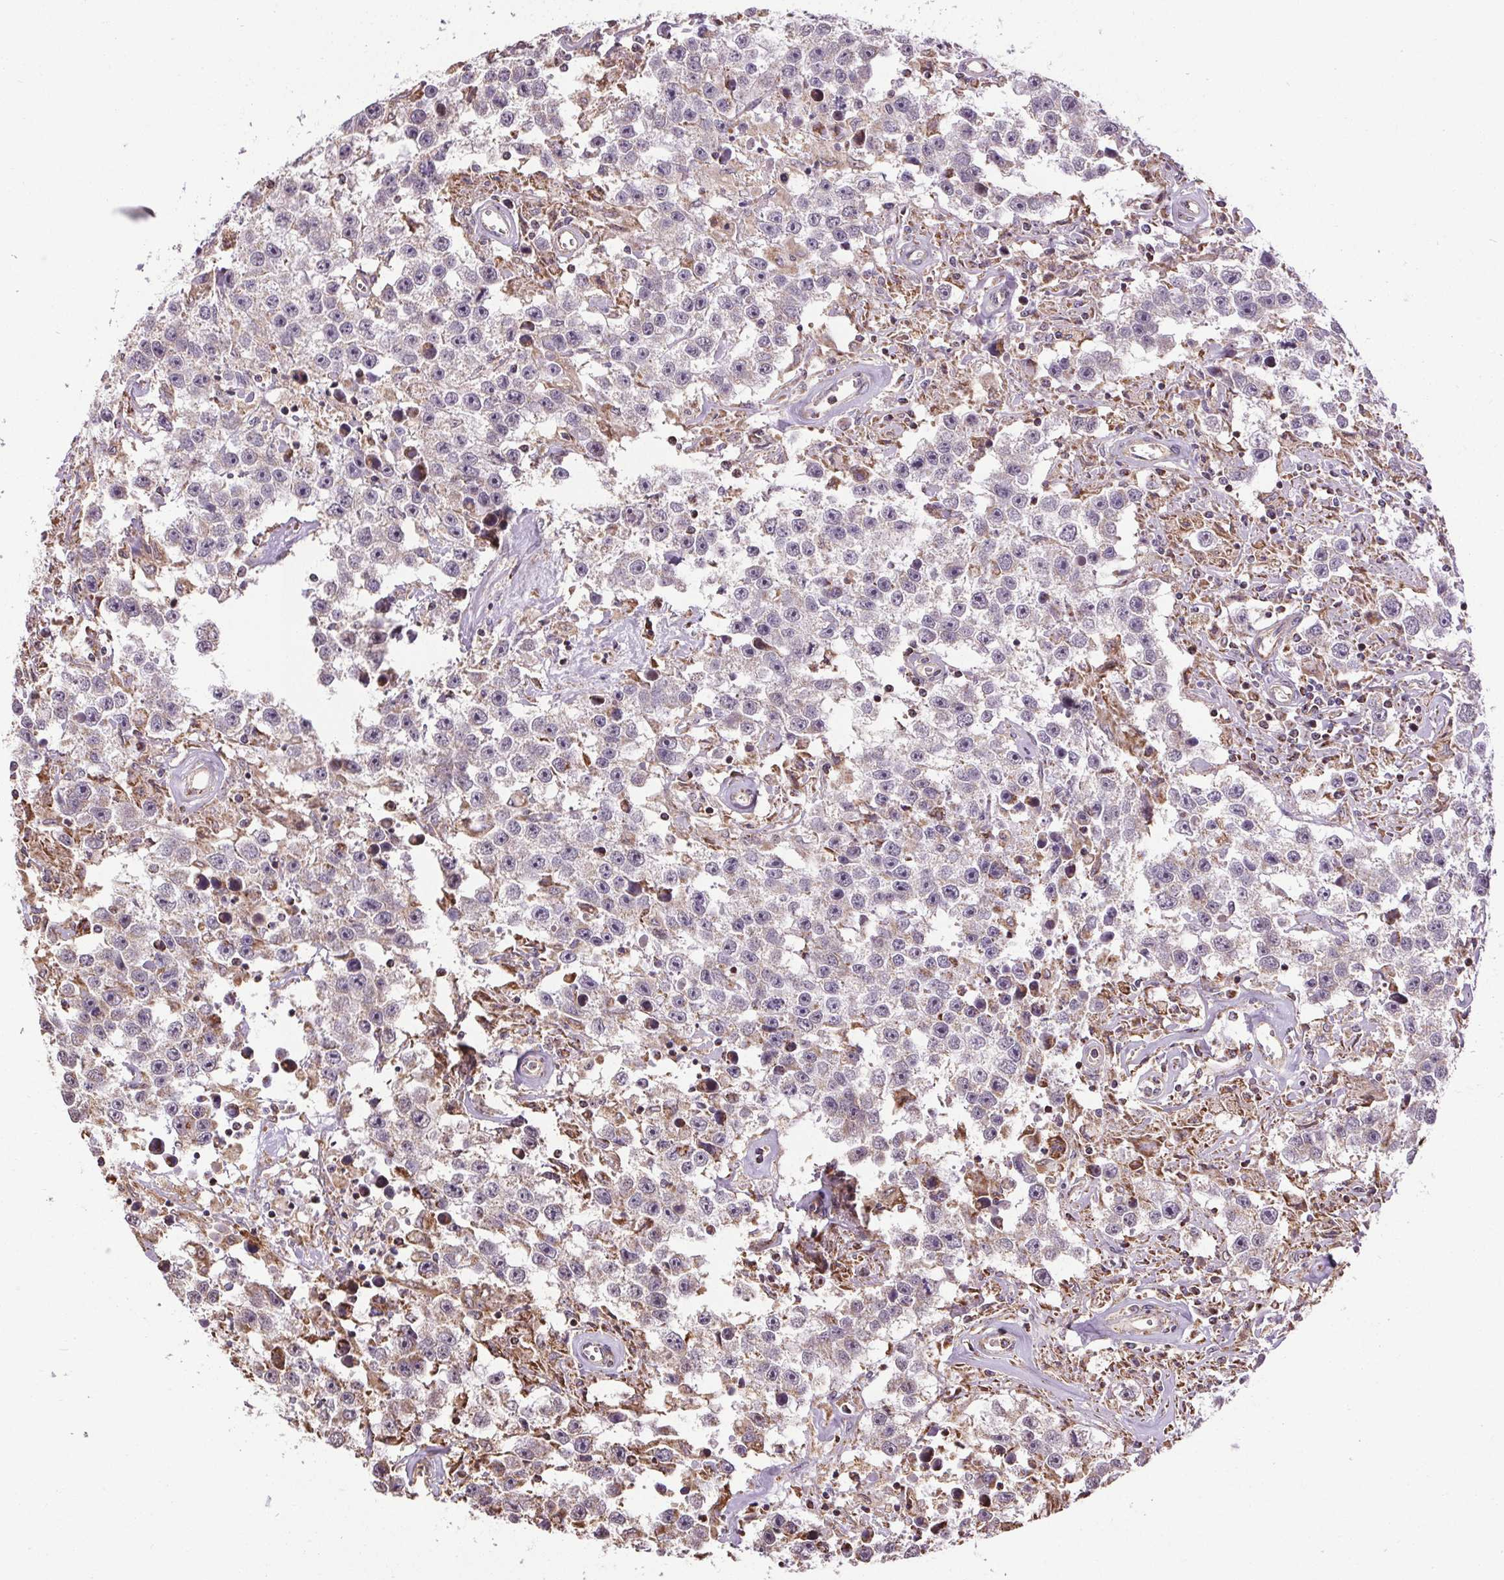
{"staining": {"intensity": "negative", "quantity": "none", "location": "none"}, "tissue": "testis cancer", "cell_type": "Tumor cells", "image_type": "cancer", "snomed": [{"axis": "morphology", "description": "Seminoma, NOS"}, {"axis": "topography", "description": "Testis"}], "caption": "High magnification brightfield microscopy of testis cancer (seminoma) stained with DAB (3,3'-diaminobenzidine) (brown) and counterstained with hematoxylin (blue): tumor cells show no significant positivity.", "gene": "ZNF548", "patient": {"sex": "male", "age": 43}}